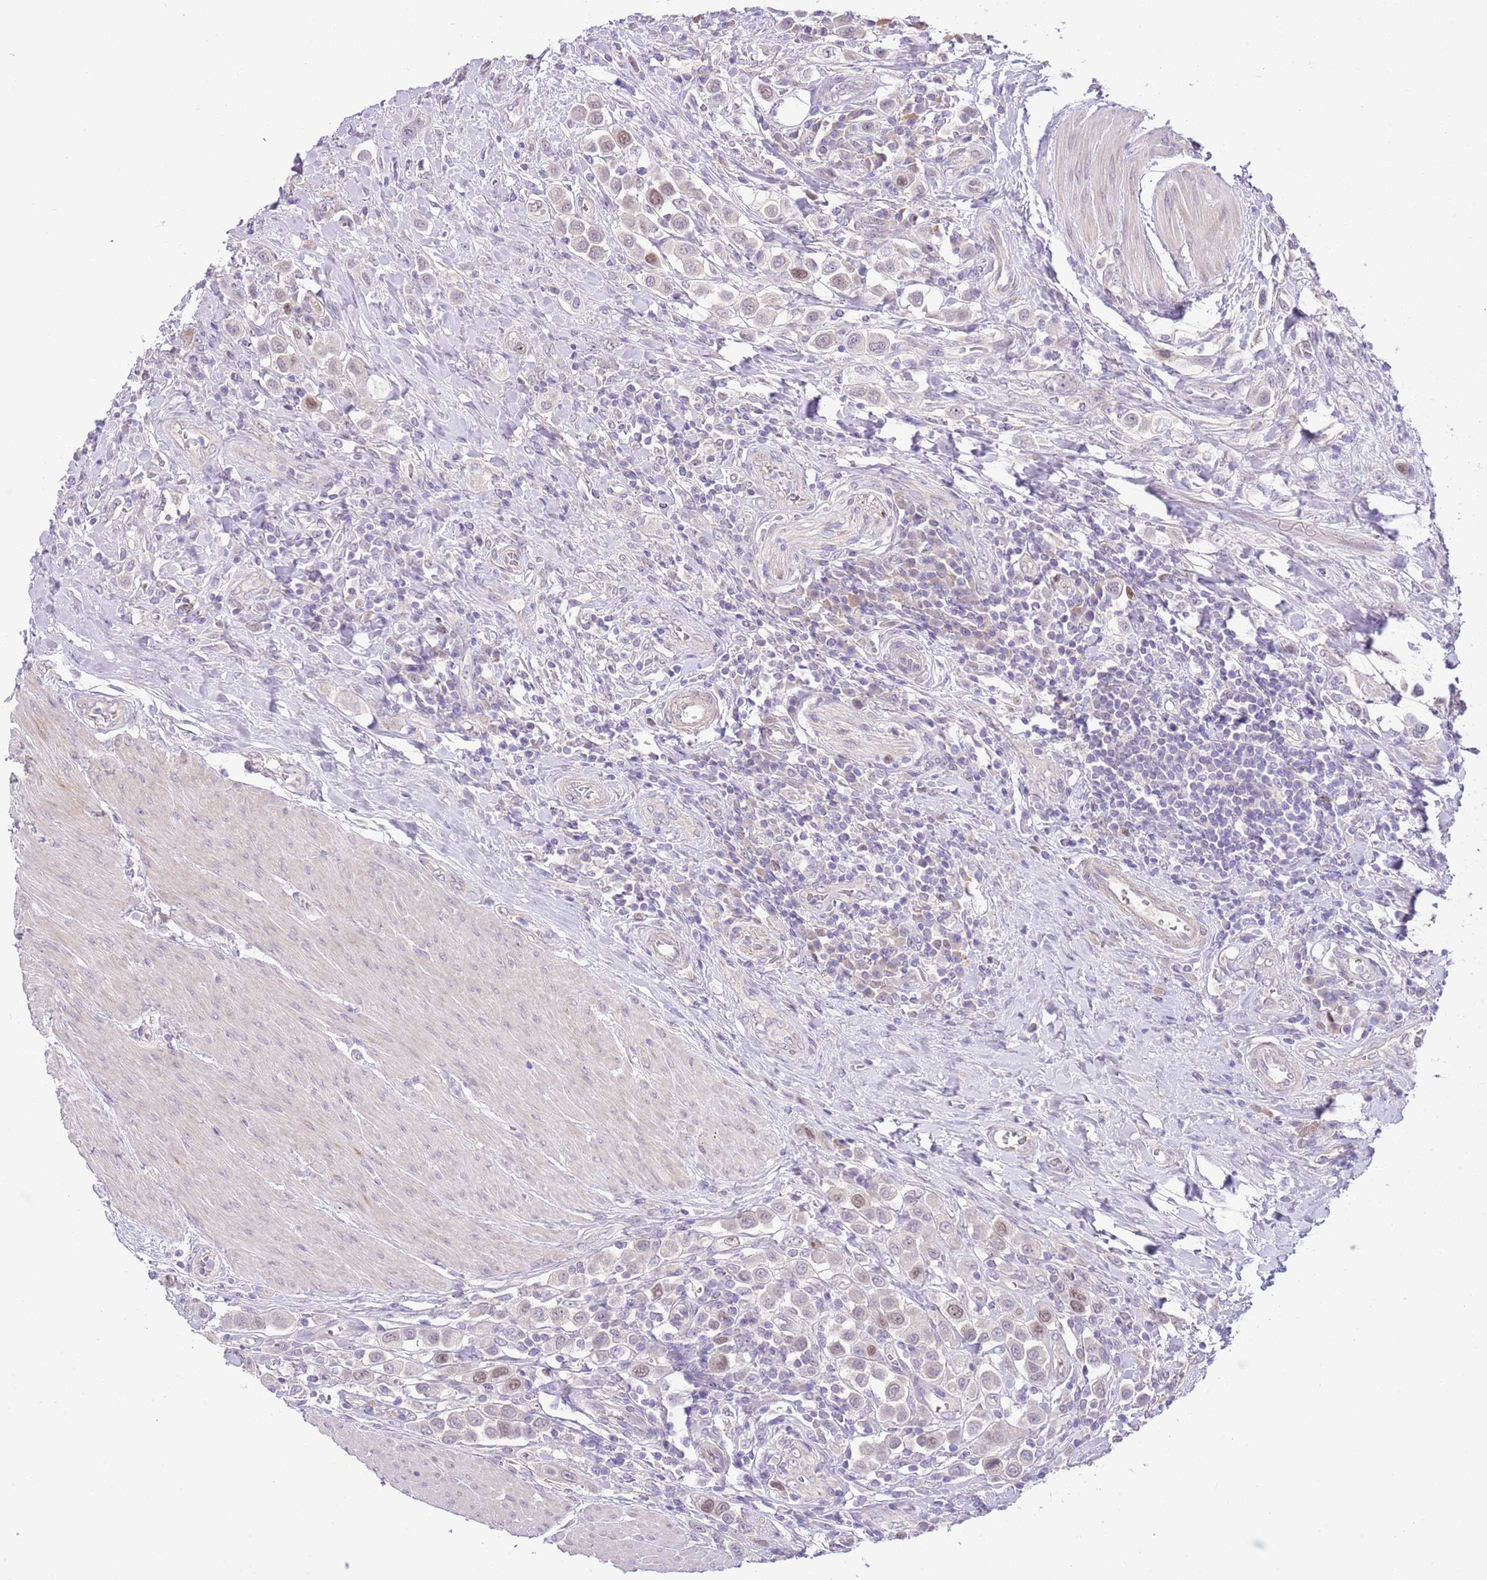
{"staining": {"intensity": "weak", "quantity": "<25%", "location": "nuclear"}, "tissue": "urothelial cancer", "cell_type": "Tumor cells", "image_type": "cancer", "snomed": [{"axis": "morphology", "description": "Urothelial carcinoma, High grade"}, {"axis": "topography", "description": "Urinary bladder"}], "caption": "Immunohistochemical staining of human high-grade urothelial carcinoma displays no significant positivity in tumor cells.", "gene": "FBRSL1", "patient": {"sex": "male", "age": 50}}